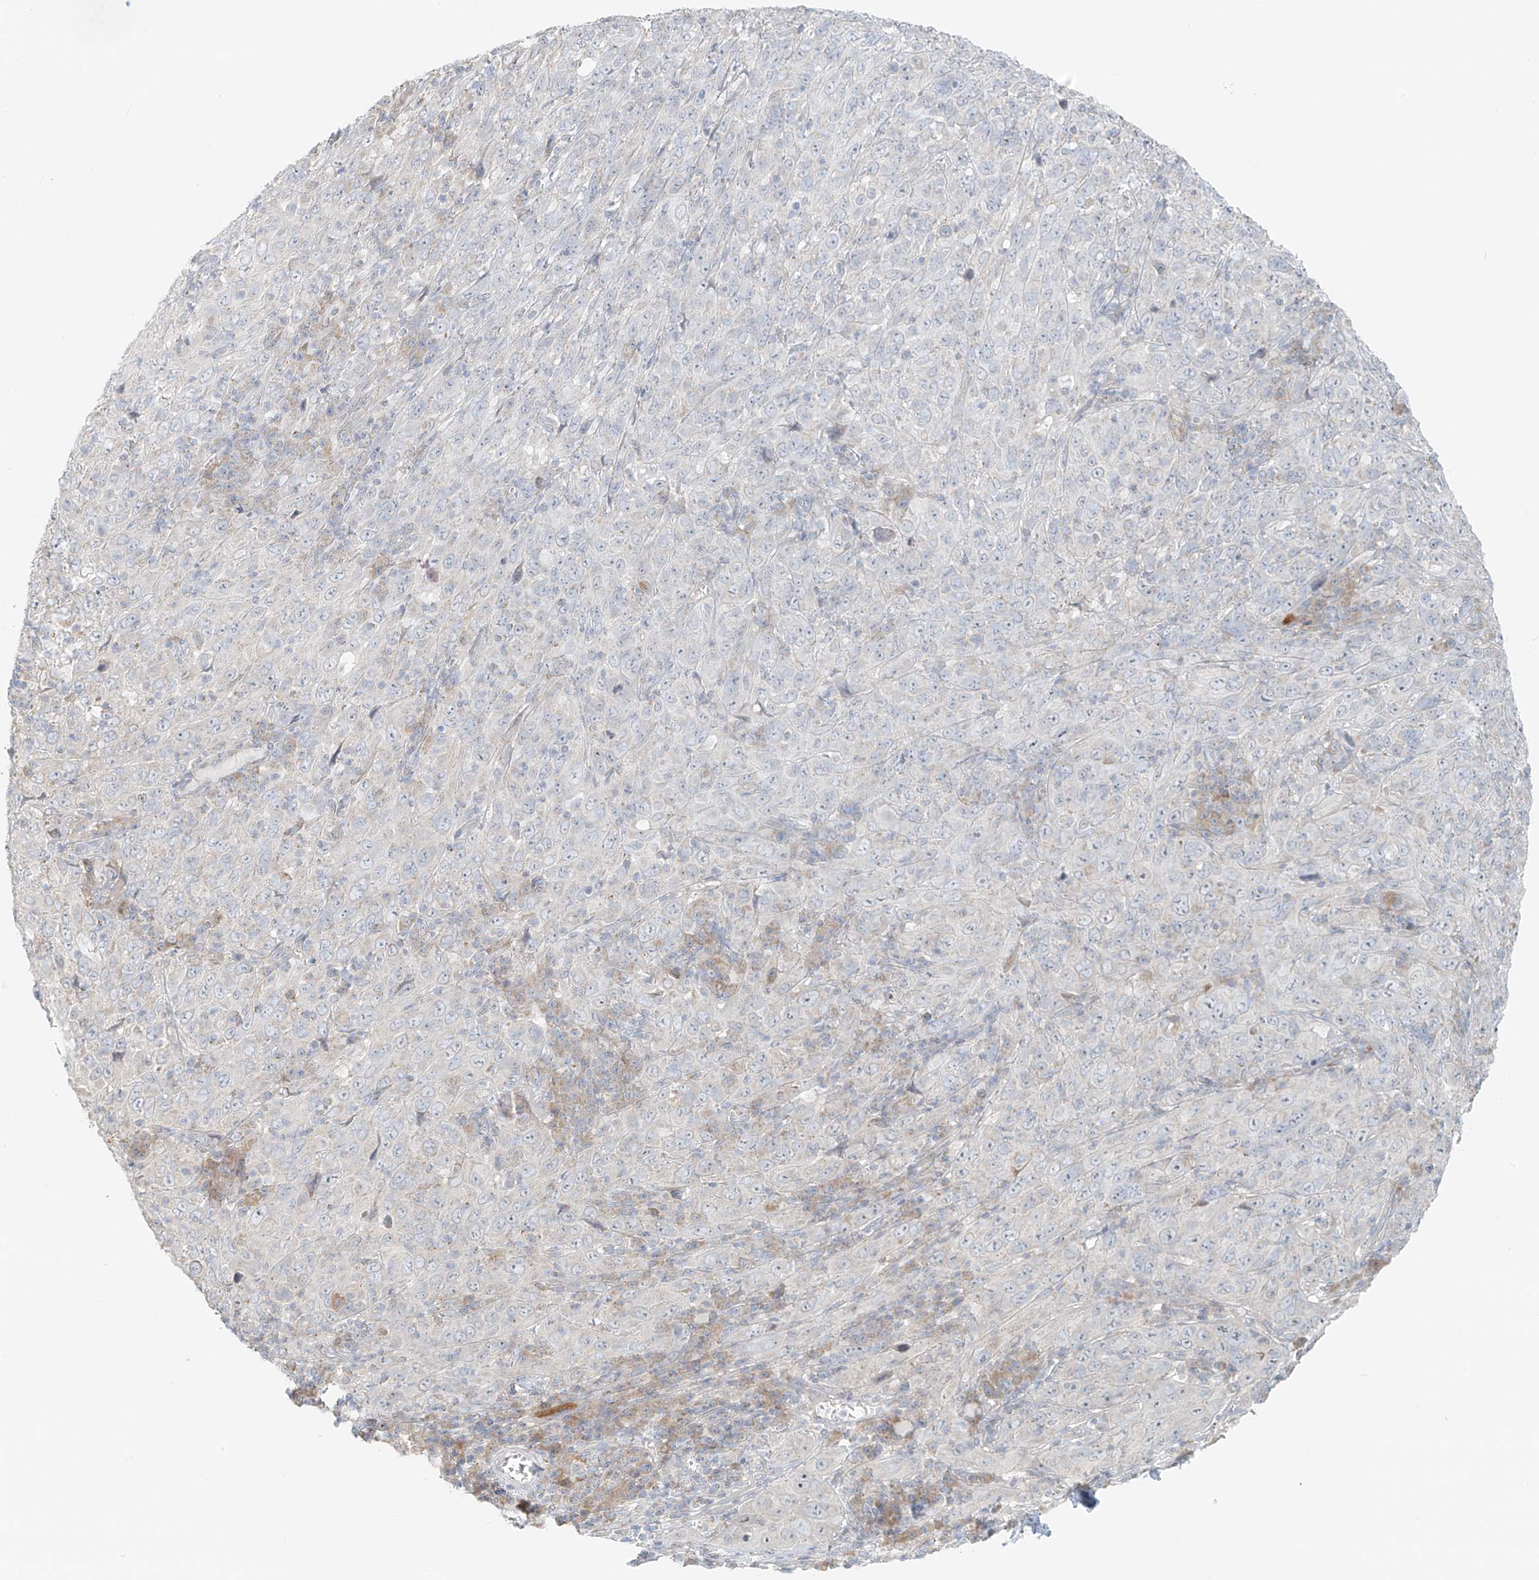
{"staining": {"intensity": "negative", "quantity": "none", "location": "none"}, "tissue": "cervical cancer", "cell_type": "Tumor cells", "image_type": "cancer", "snomed": [{"axis": "morphology", "description": "Squamous cell carcinoma, NOS"}, {"axis": "topography", "description": "Cervix"}], "caption": "A micrograph of squamous cell carcinoma (cervical) stained for a protein shows no brown staining in tumor cells.", "gene": "UST", "patient": {"sex": "female", "age": 46}}